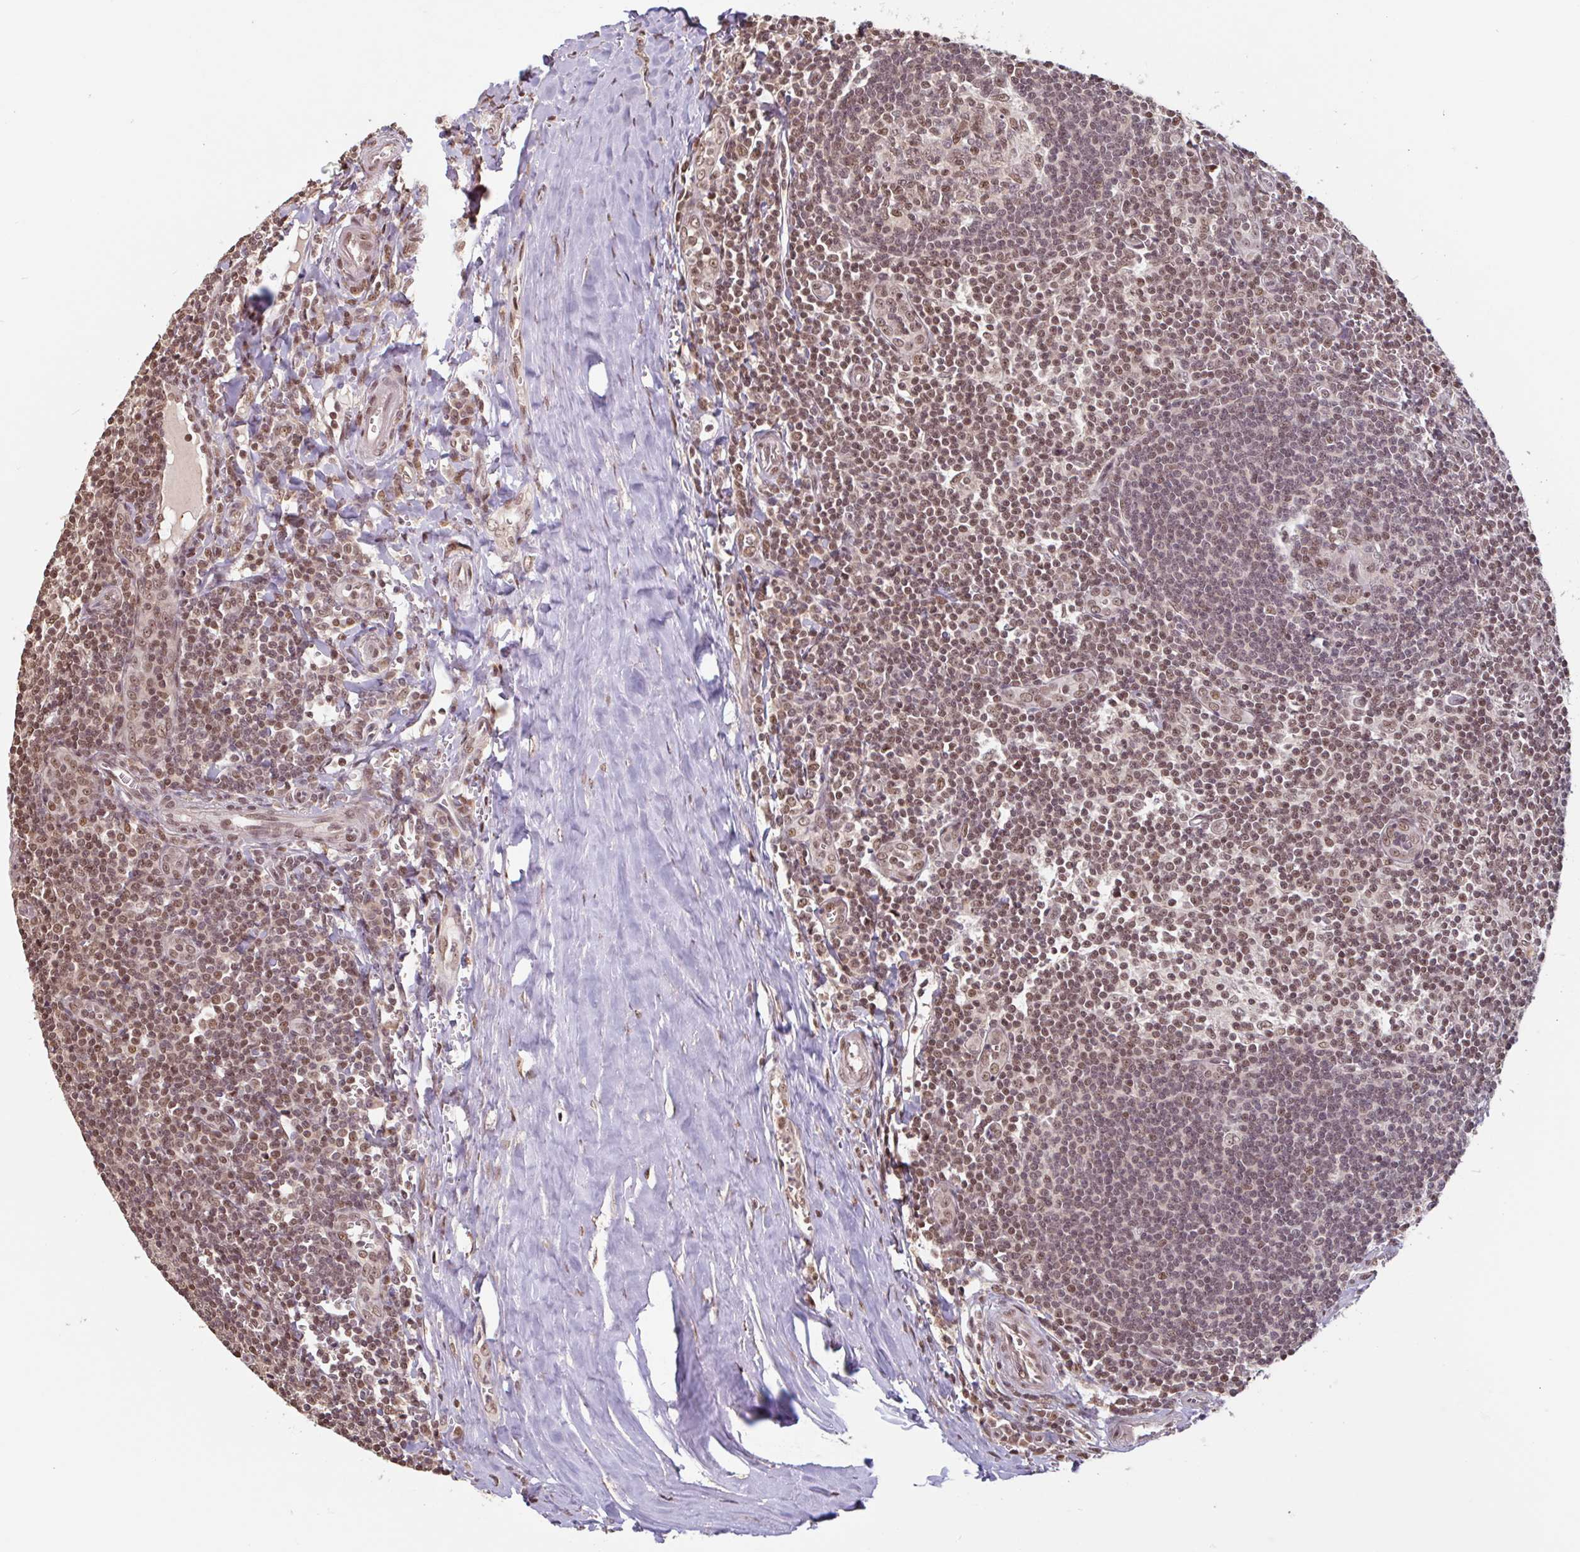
{"staining": {"intensity": "moderate", "quantity": "25%-75%", "location": "nuclear"}, "tissue": "tonsil", "cell_type": "Germinal center cells", "image_type": "normal", "snomed": [{"axis": "morphology", "description": "Normal tissue, NOS"}, {"axis": "topography", "description": "Tonsil"}], "caption": "Protein staining demonstrates moderate nuclear expression in approximately 25%-75% of germinal center cells in unremarkable tonsil. (Stains: DAB in brown, nuclei in blue, Microscopy: brightfield microscopy at high magnification).", "gene": "DR1", "patient": {"sex": "male", "age": 27}}